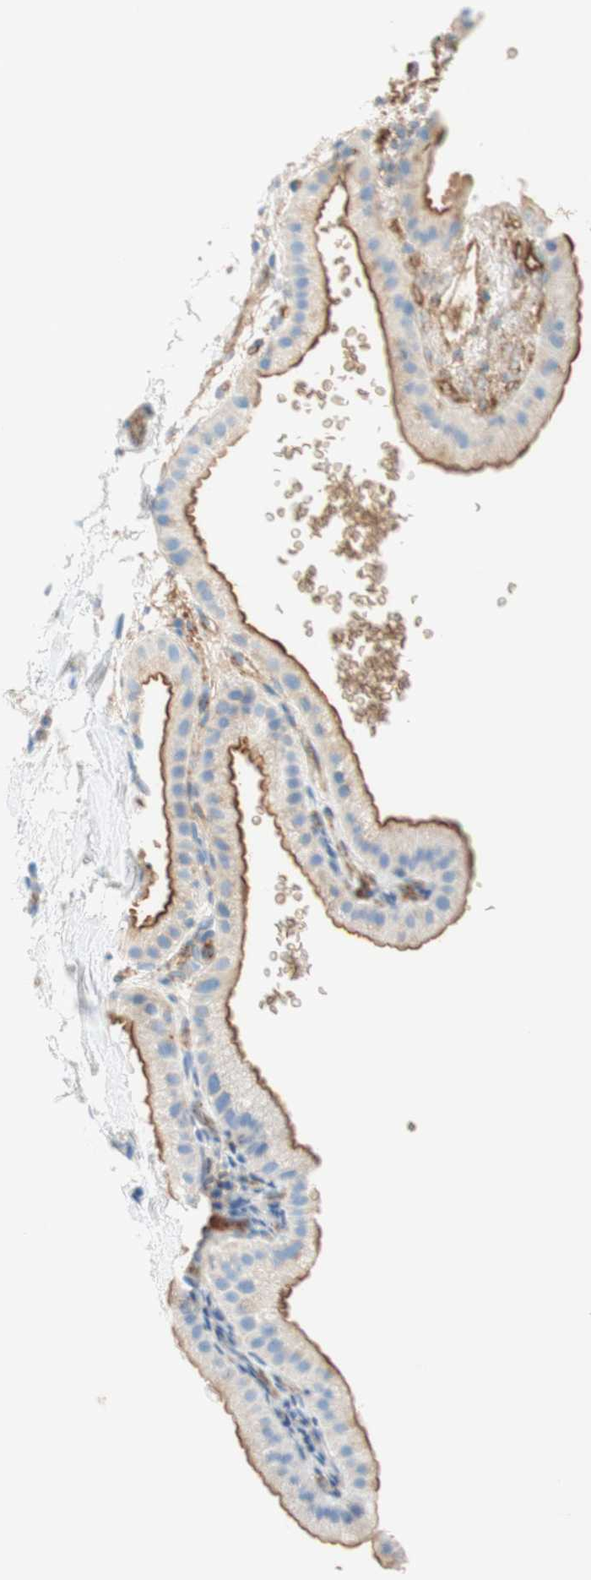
{"staining": {"intensity": "moderate", "quantity": ">75%", "location": "cytoplasmic/membranous"}, "tissue": "gallbladder", "cell_type": "Glandular cells", "image_type": "normal", "snomed": [{"axis": "morphology", "description": "Normal tissue, NOS"}, {"axis": "topography", "description": "Gallbladder"}], "caption": "This photomicrograph shows immunohistochemistry (IHC) staining of normal human gallbladder, with medium moderate cytoplasmic/membranous expression in about >75% of glandular cells.", "gene": "STOM", "patient": {"sex": "female", "age": 64}}